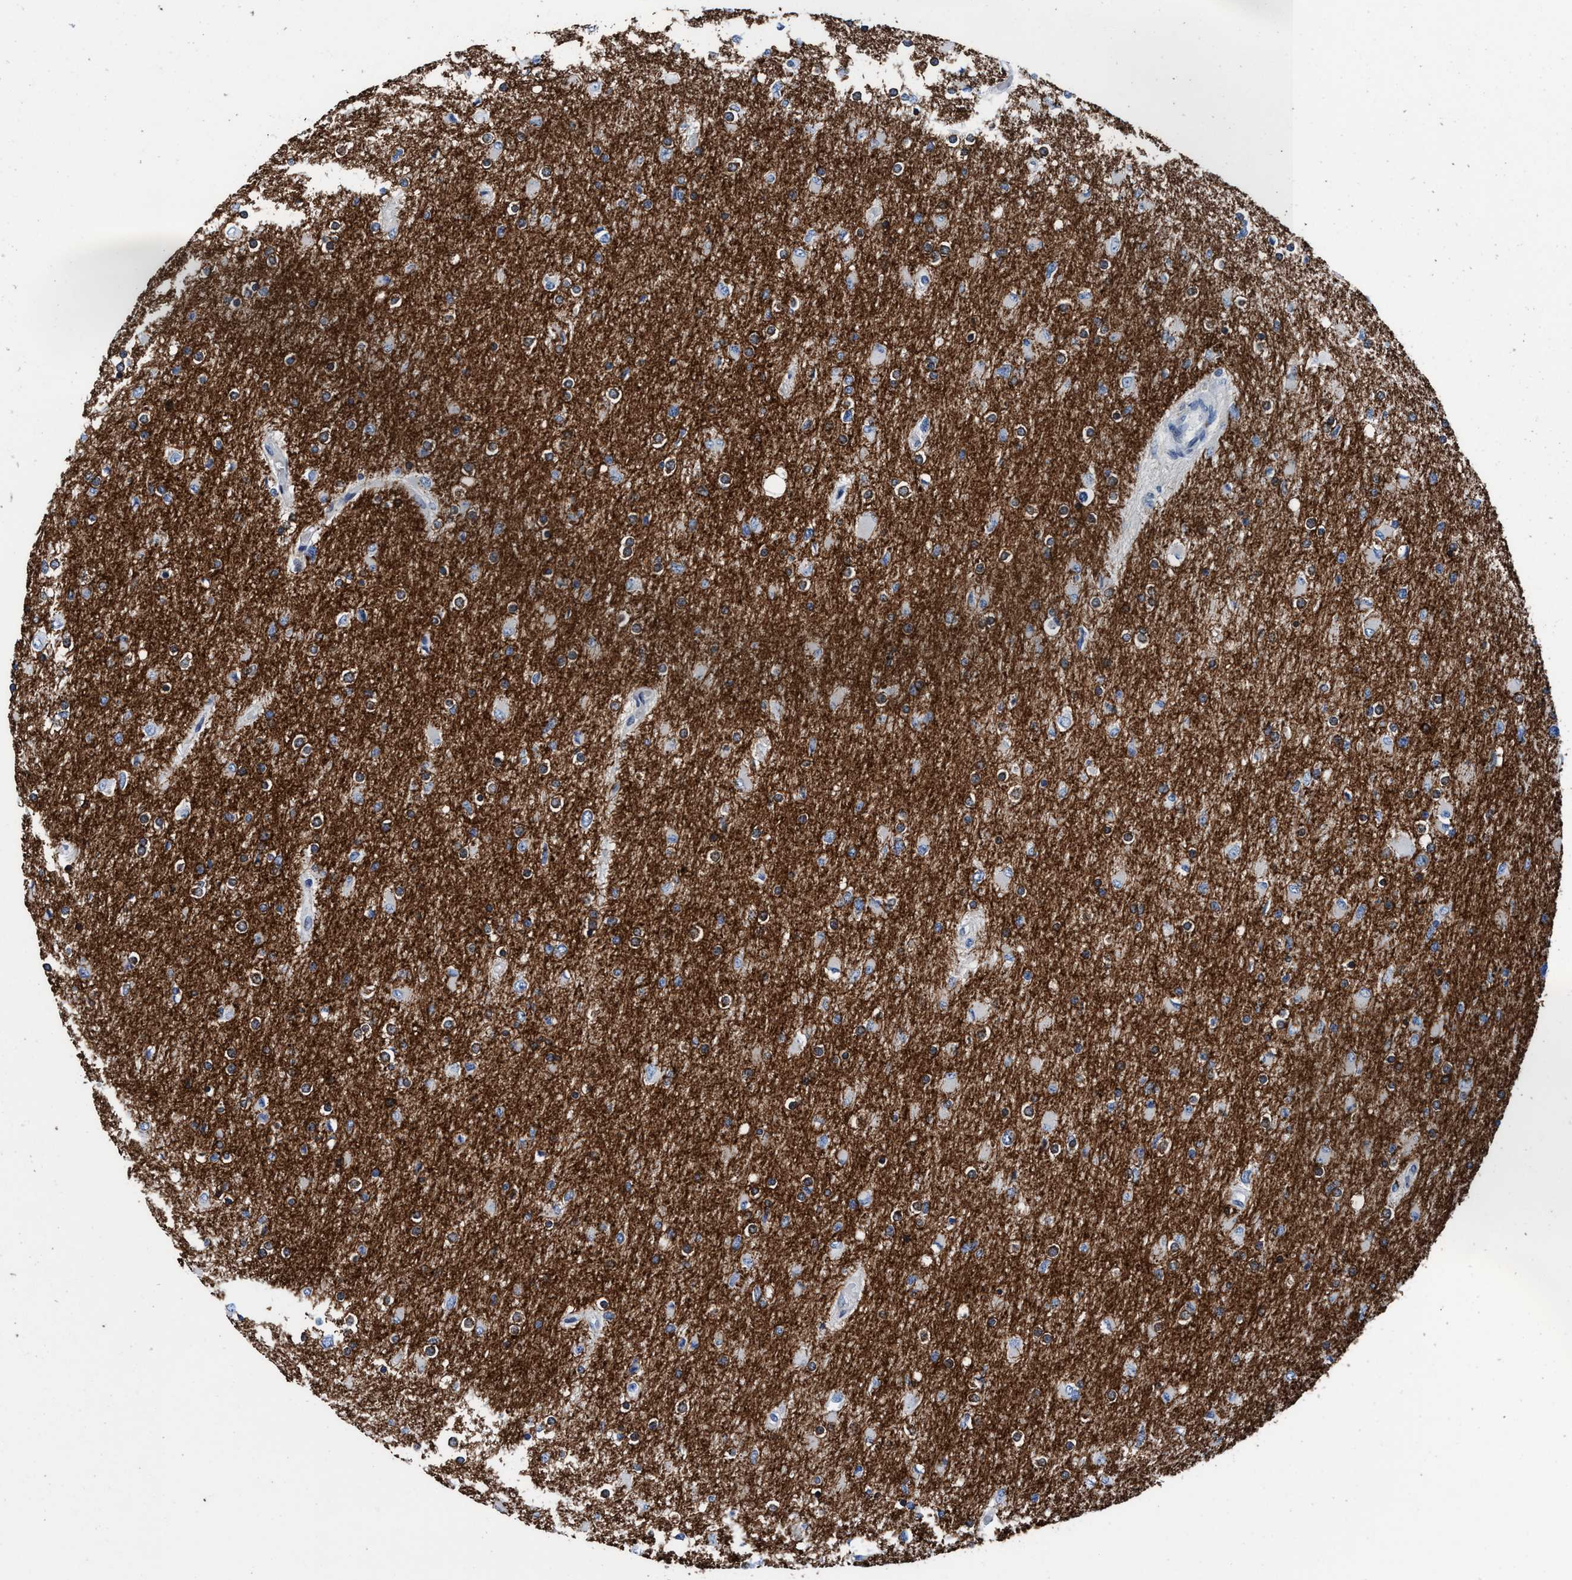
{"staining": {"intensity": "moderate", "quantity": "25%-75%", "location": "cytoplasmic/membranous"}, "tissue": "glioma", "cell_type": "Tumor cells", "image_type": "cancer", "snomed": [{"axis": "morphology", "description": "Glioma, malignant, High grade"}, {"axis": "topography", "description": "Cerebral cortex"}], "caption": "Malignant glioma (high-grade) stained with immunohistochemistry (IHC) shows moderate cytoplasmic/membranous staining in about 25%-75% of tumor cells. (brown staining indicates protein expression, while blue staining denotes nuclei).", "gene": "TMEM94", "patient": {"sex": "female", "age": 36}}